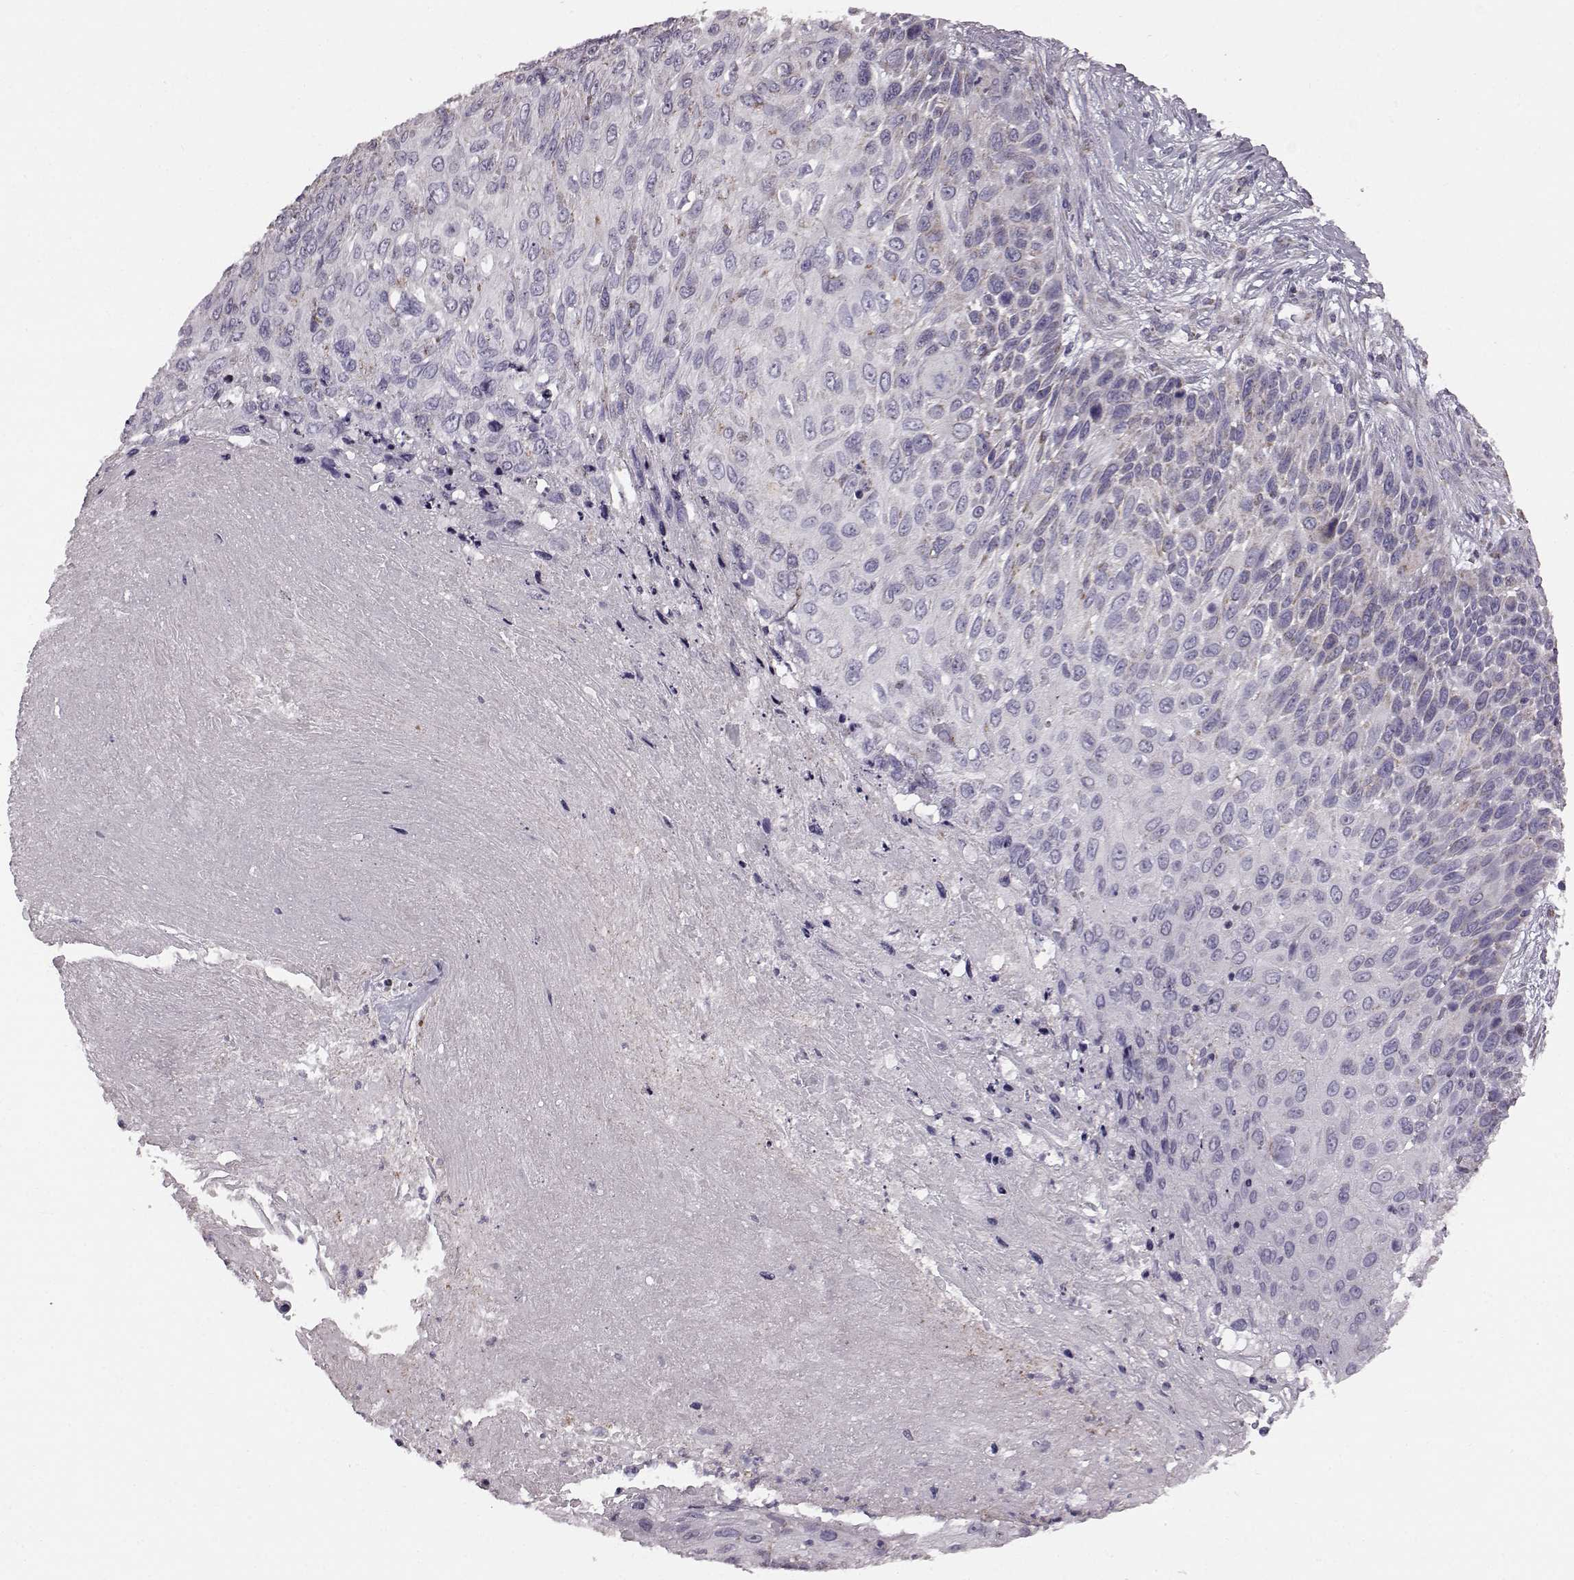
{"staining": {"intensity": "negative", "quantity": "none", "location": "none"}, "tissue": "skin cancer", "cell_type": "Tumor cells", "image_type": "cancer", "snomed": [{"axis": "morphology", "description": "Squamous cell carcinoma, NOS"}, {"axis": "topography", "description": "Skin"}], "caption": "The histopathology image demonstrates no staining of tumor cells in skin squamous cell carcinoma.", "gene": "FAM8A1", "patient": {"sex": "male", "age": 92}}